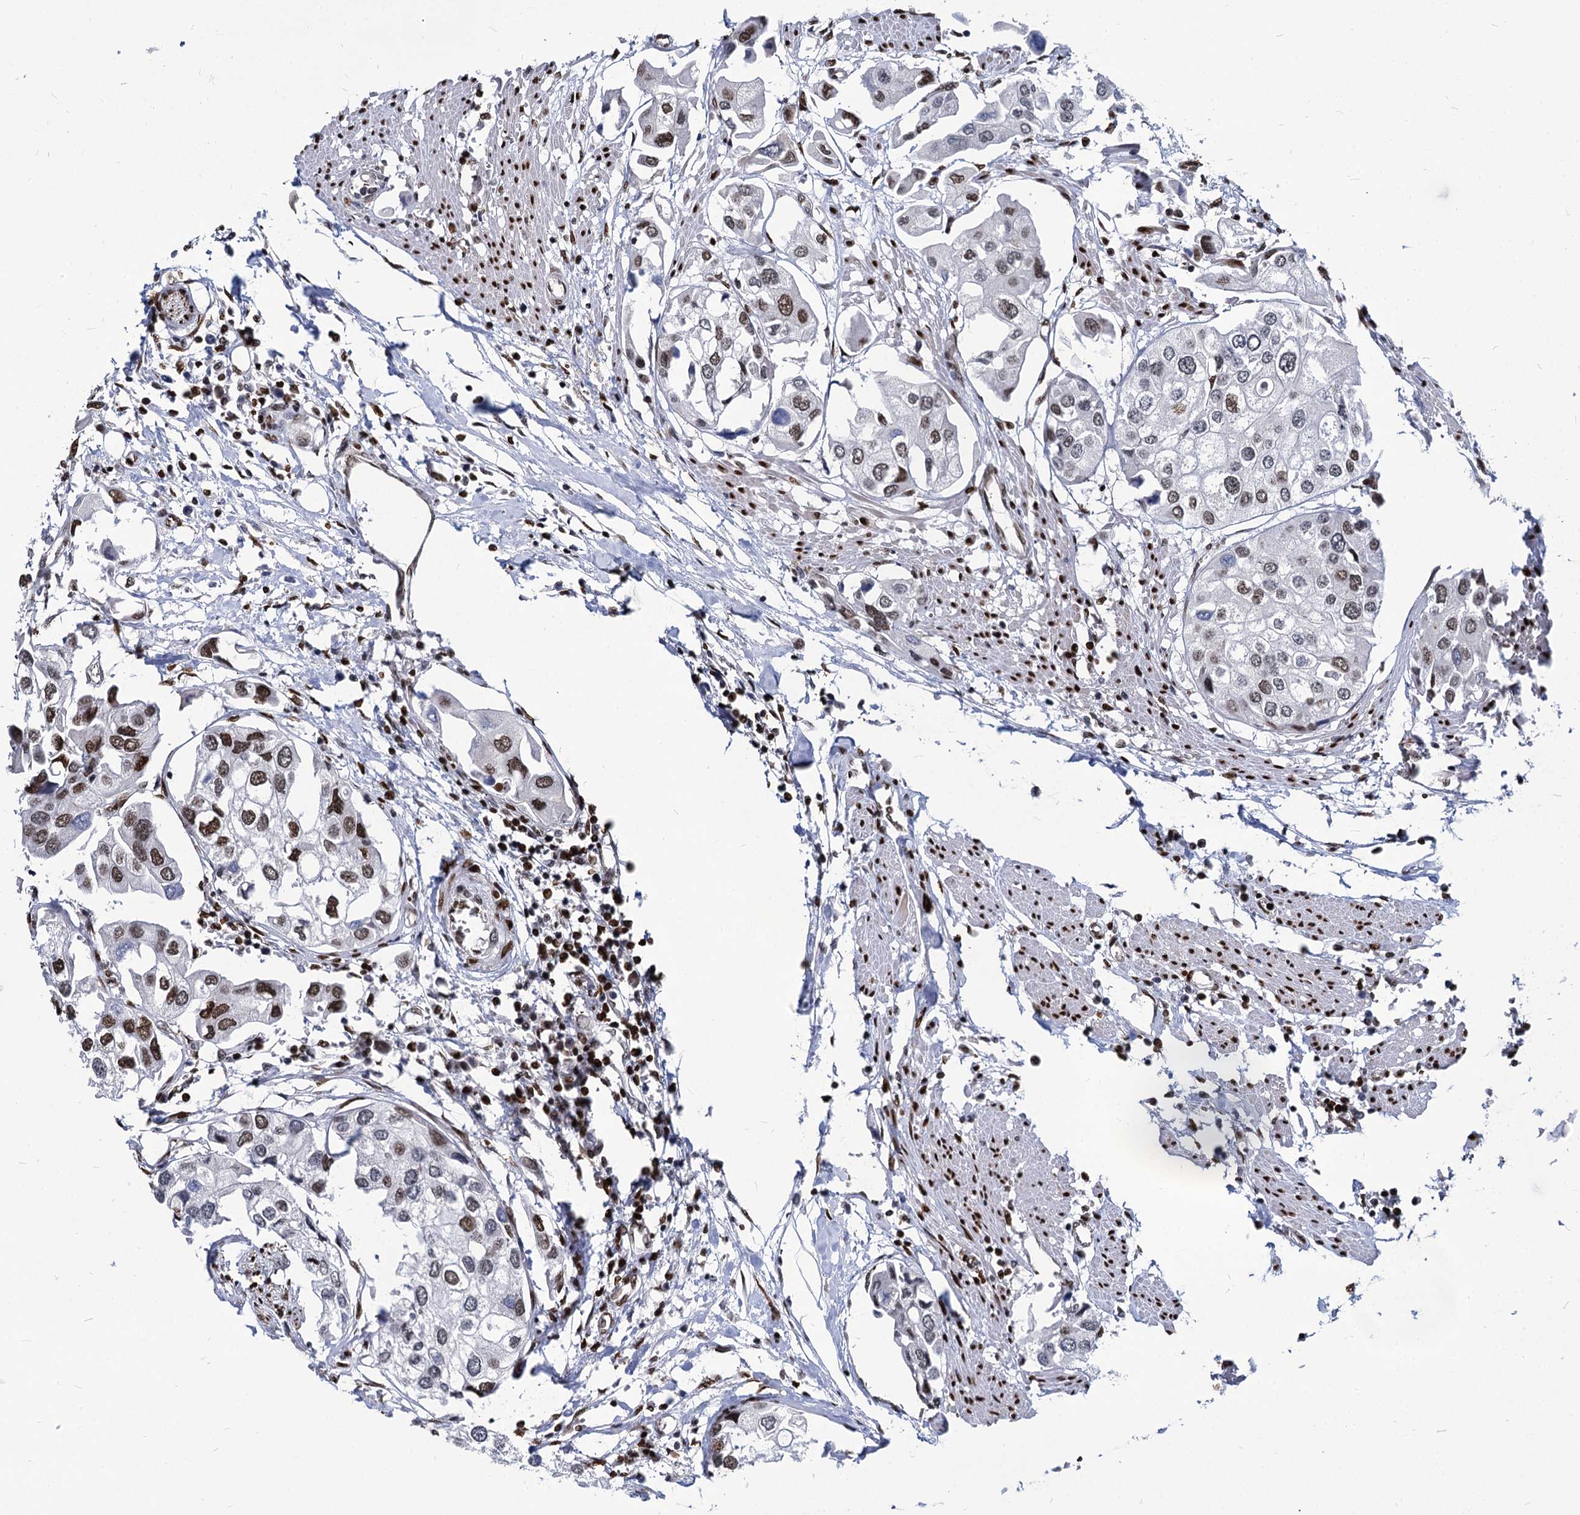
{"staining": {"intensity": "strong", "quantity": "25%-75%", "location": "nuclear"}, "tissue": "urothelial cancer", "cell_type": "Tumor cells", "image_type": "cancer", "snomed": [{"axis": "morphology", "description": "Urothelial carcinoma, High grade"}, {"axis": "topography", "description": "Urinary bladder"}], "caption": "Brown immunohistochemical staining in human high-grade urothelial carcinoma shows strong nuclear expression in approximately 25%-75% of tumor cells.", "gene": "MECP2", "patient": {"sex": "male", "age": 64}}